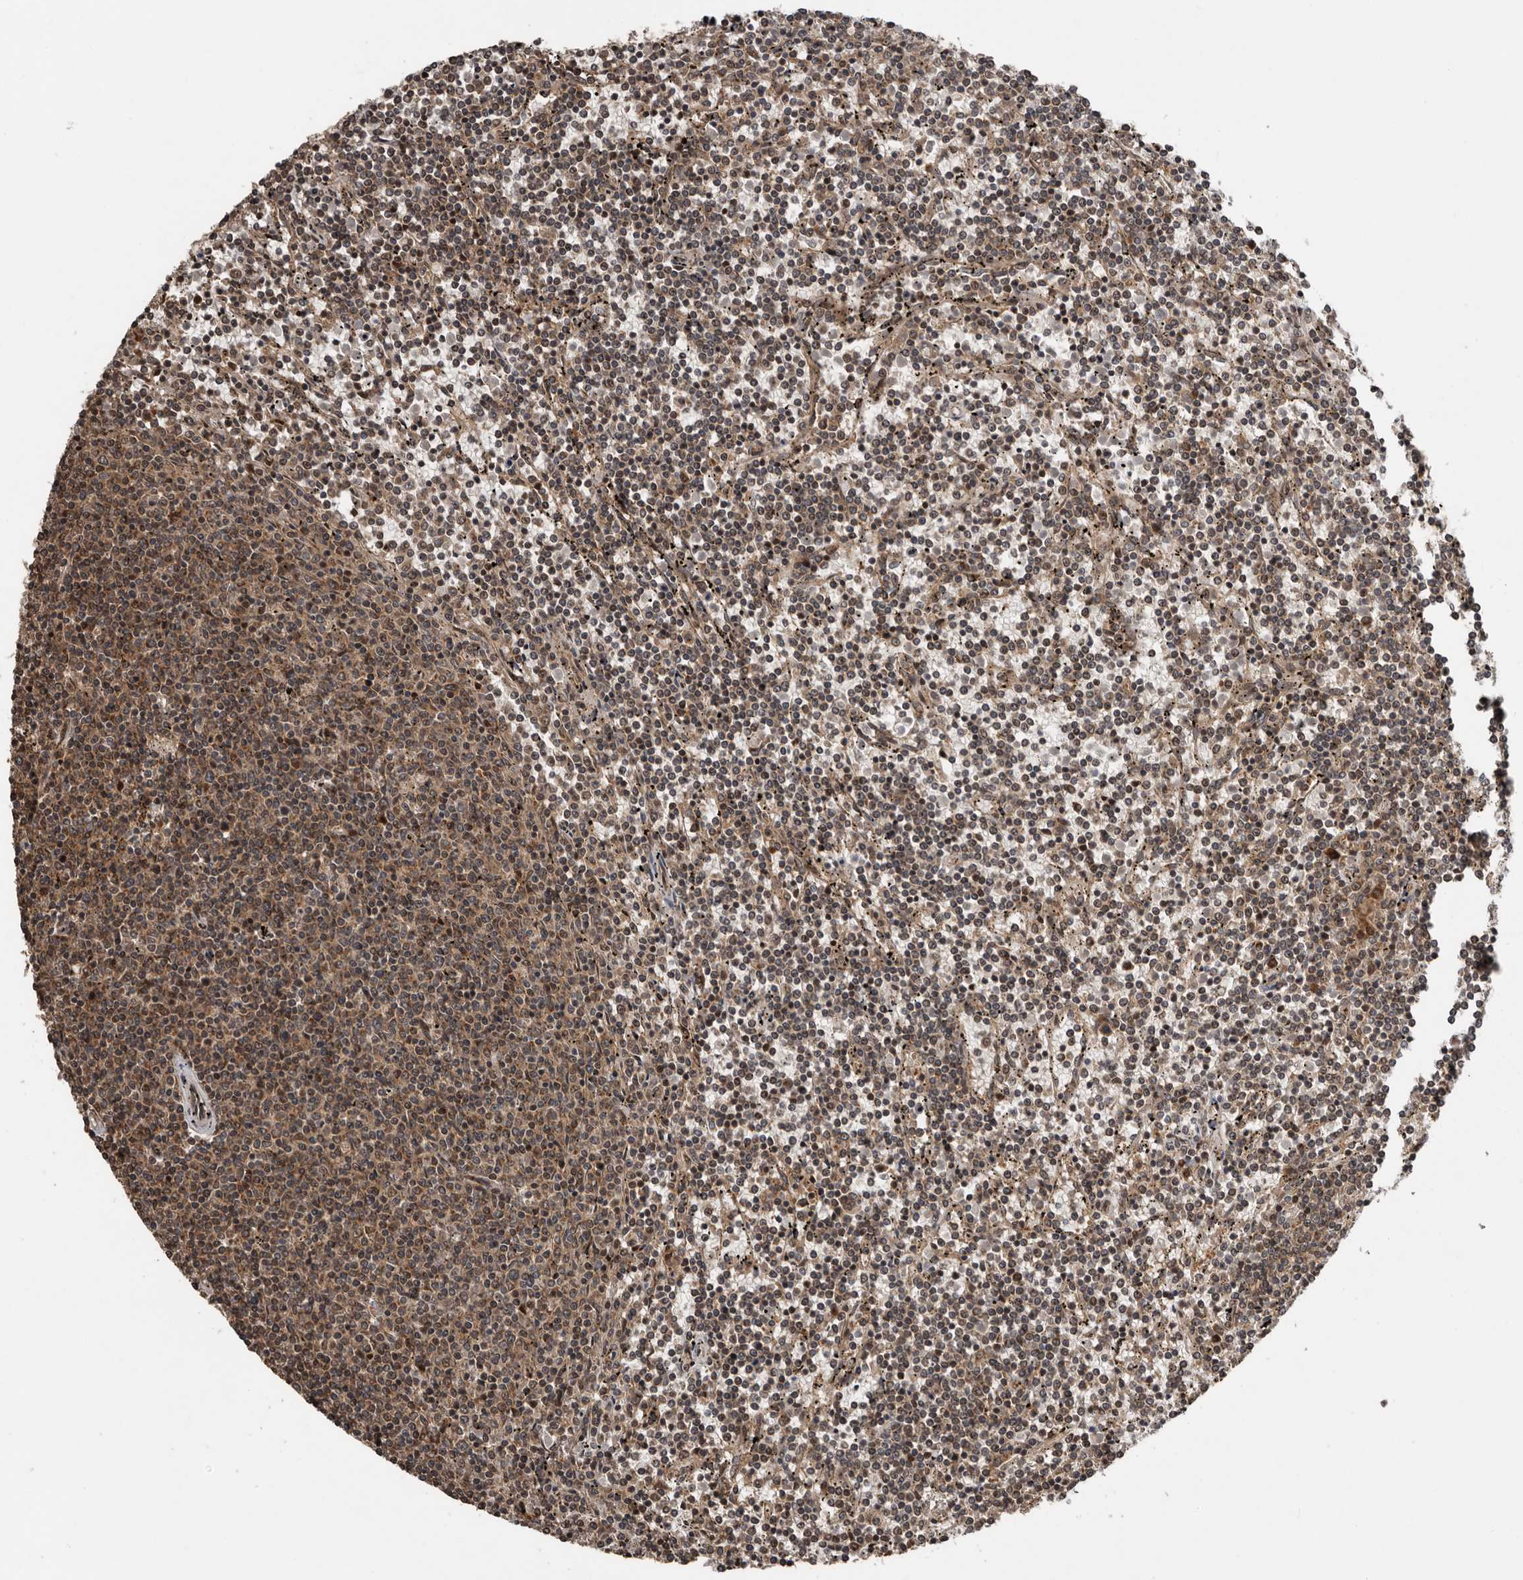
{"staining": {"intensity": "moderate", "quantity": "25%-75%", "location": "cytoplasmic/membranous"}, "tissue": "lymphoma", "cell_type": "Tumor cells", "image_type": "cancer", "snomed": [{"axis": "morphology", "description": "Malignant lymphoma, non-Hodgkin's type, Low grade"}, {"axis": "topography", "description": "Spleen"}], "caption": "About 25%-75% of tumor cells in human malignant lymphoma, non-Hodgkin's type (low-grade) reveal moderate cytoplasmic/membranous protein expression as visualized by brown immunohistochemical staining.", "gene": "CCDC190", "patient": {"sex": "female", "age": 50}}